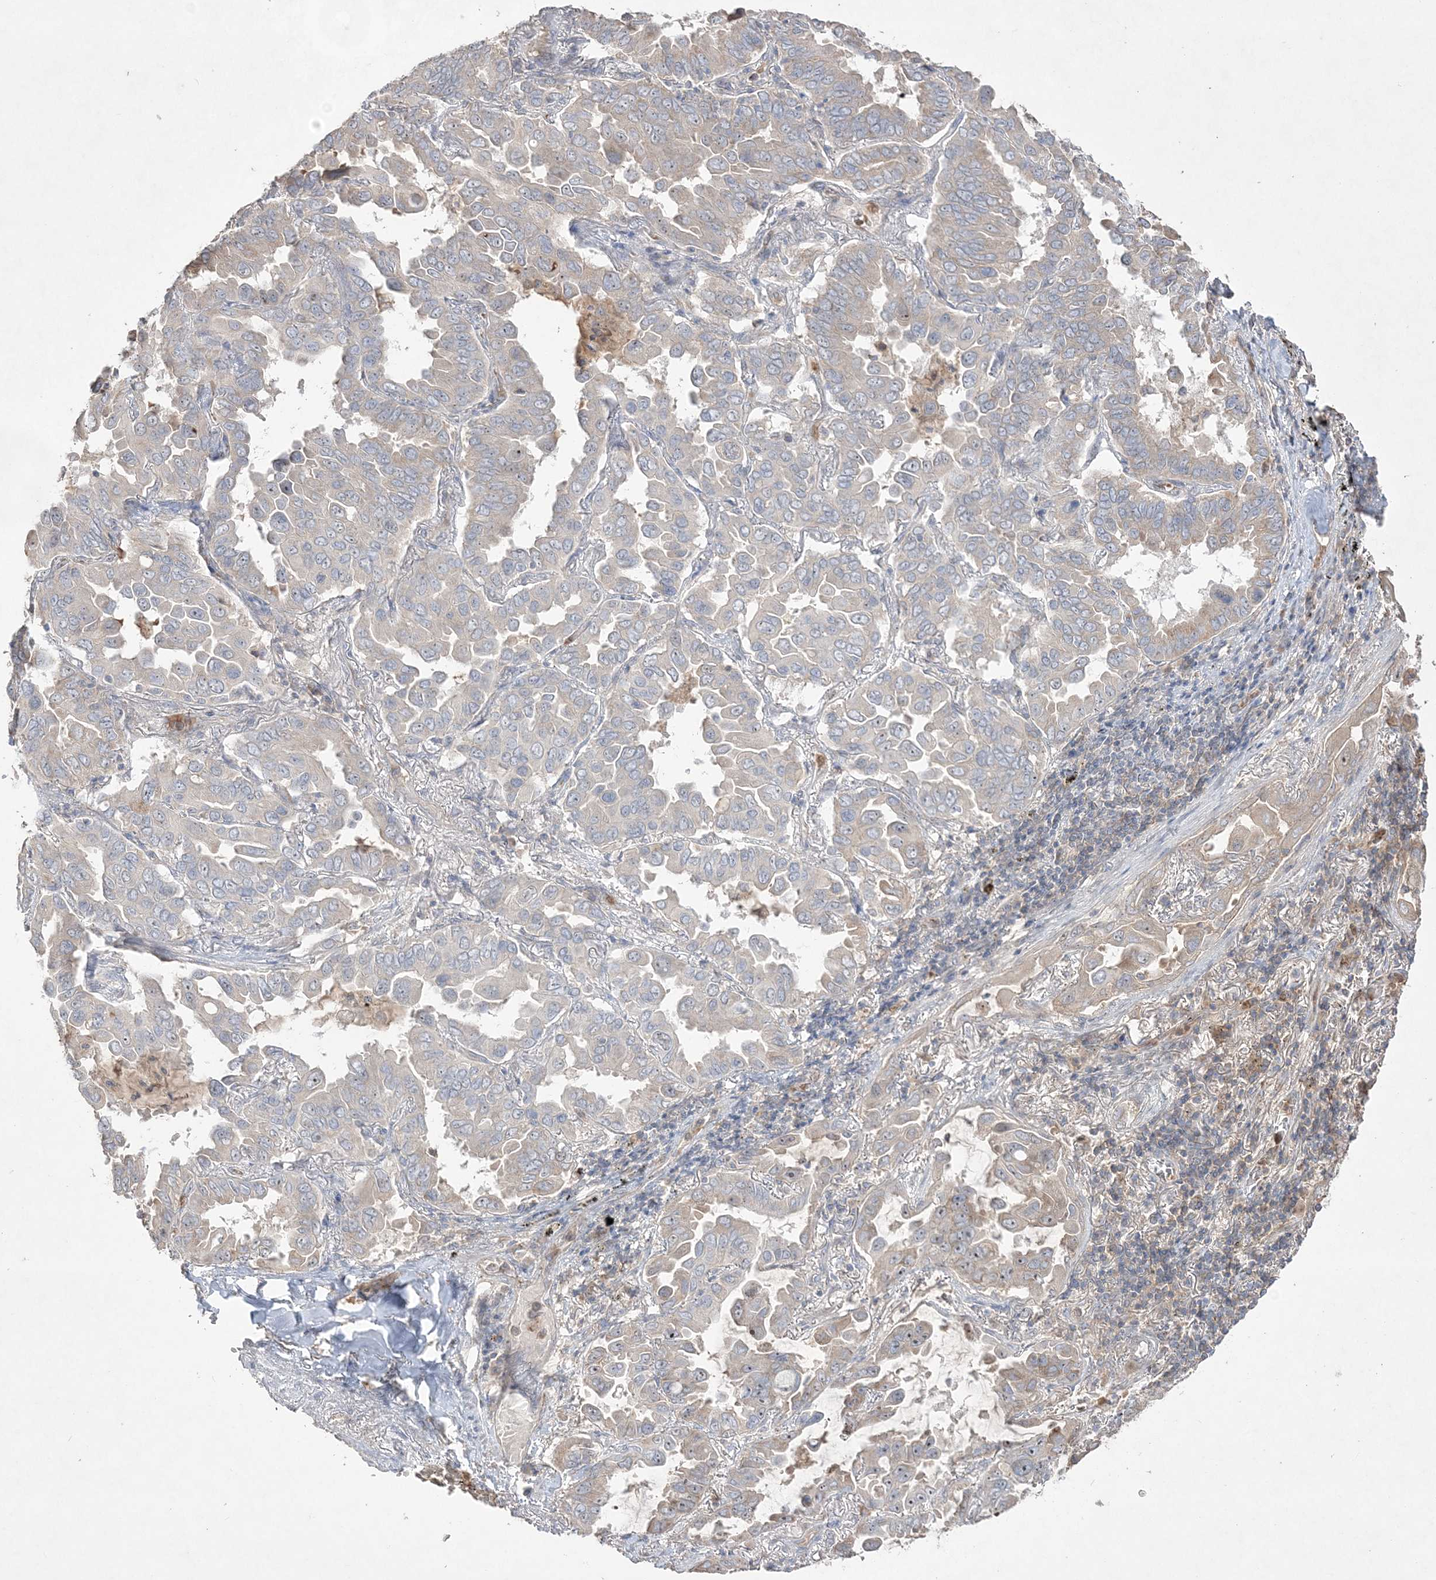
{"staining": {"intensity": "moderate", "quantity": "<25%", "location": "nuclear"}, "tissue": "lung cancer", "cell_type": "Tumor cells", "image_type": "cancer", "snomed": [{"axis": "morphology", "description": "Adenocarcinoma, NOS"}, {"axis": "topography", "description": "Lung"}], "caption": "The histopathology image shows a brown stain indicating the presence of a protein in the nuclear of tumor cells in lung cancer.", "gene": "NOP16", "patient": {"sex": "male", "age": 64}}